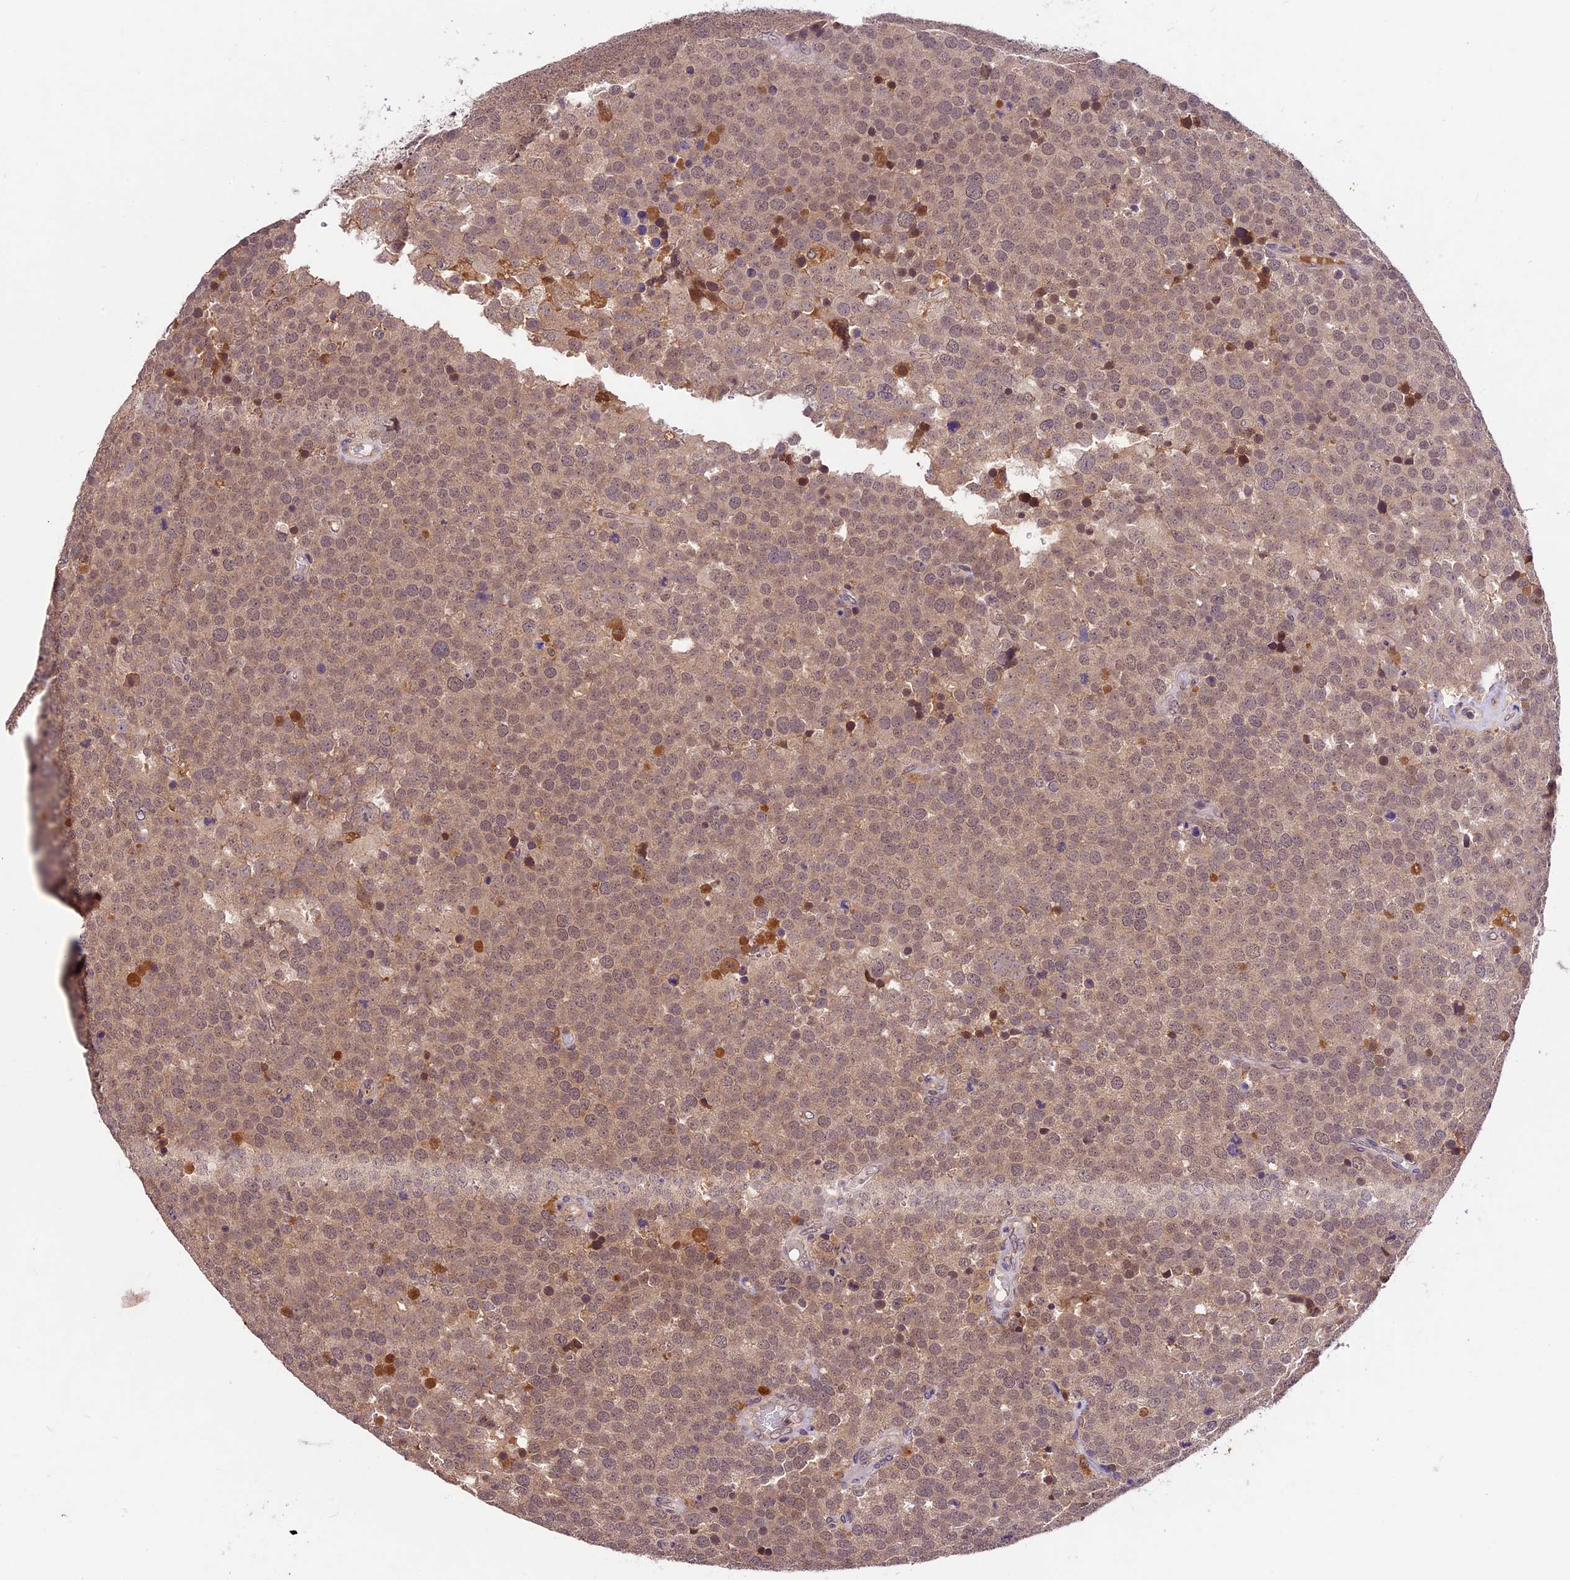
{"staining": {"intensity": "weak", "quantity": "25%-75%", "location": "nuclear"}, "tissue": "testis cancer", "cell_type": "Tumor cells", "image_type": "cancer", "snomed": [{"axis": "morphology", "description": "Seminoma, NOS"}, {"axis": "topography", "description": "Testis"}], "caption": "DAB (3,3'-diaminobenzidine) immunohistochemical staining of human testis cancer (seminoma) shows weak nuclear protein positivity in approximately 25%-75% of tumor cells. Nuclei are stained in blue.", "gene": "ATP10A", "patient": {"sex": "male", "age": 71}}